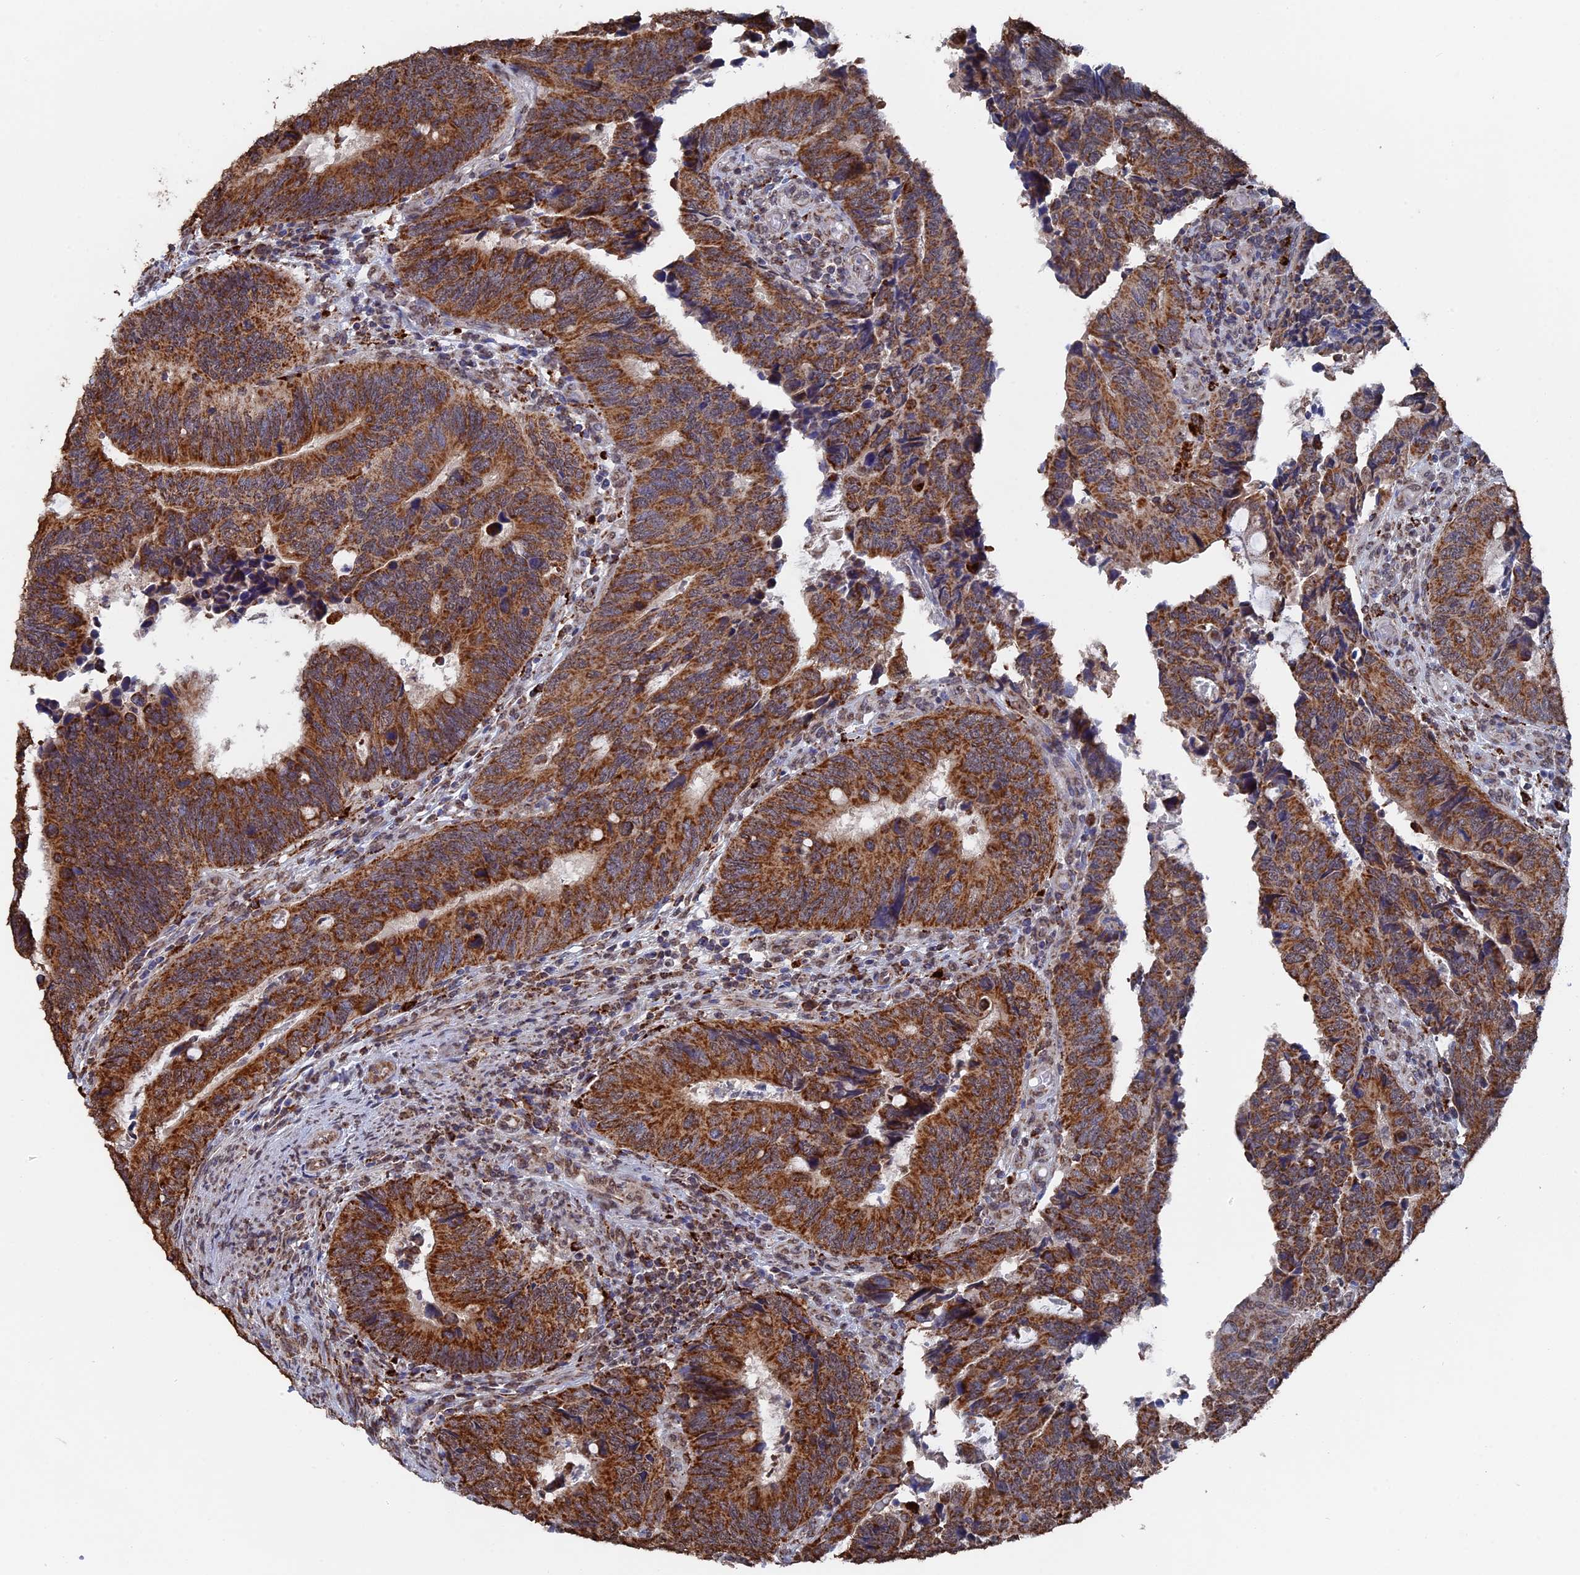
{"staining": {"intensity": "moderate", "quantity": ">75%", "location": "cytoplasmic/membranous"}, "tissue": "colorectal cancer", "cell_type": "Tumor cells", "image_type": "cancer", "snomed": [{"axis": "morphology", "description": "Adenocarcinoma, NOS"}, {"axis": "topography", "description": "Colon"}], "caption": "A photomicrograph of human colorectal cancer (adenocarcinoma) stained for a protein shows moderate cytoplasmic/membranous brown staining in tumor cells. The staining is performed using DAB (3,3'-diaminobenzidine) brown chromogen to label protein expression. The nuclei are counter-stained blue using hematoxylin.", "gene": "SMG9", "patient": {"sex": "male", "age": 87}}